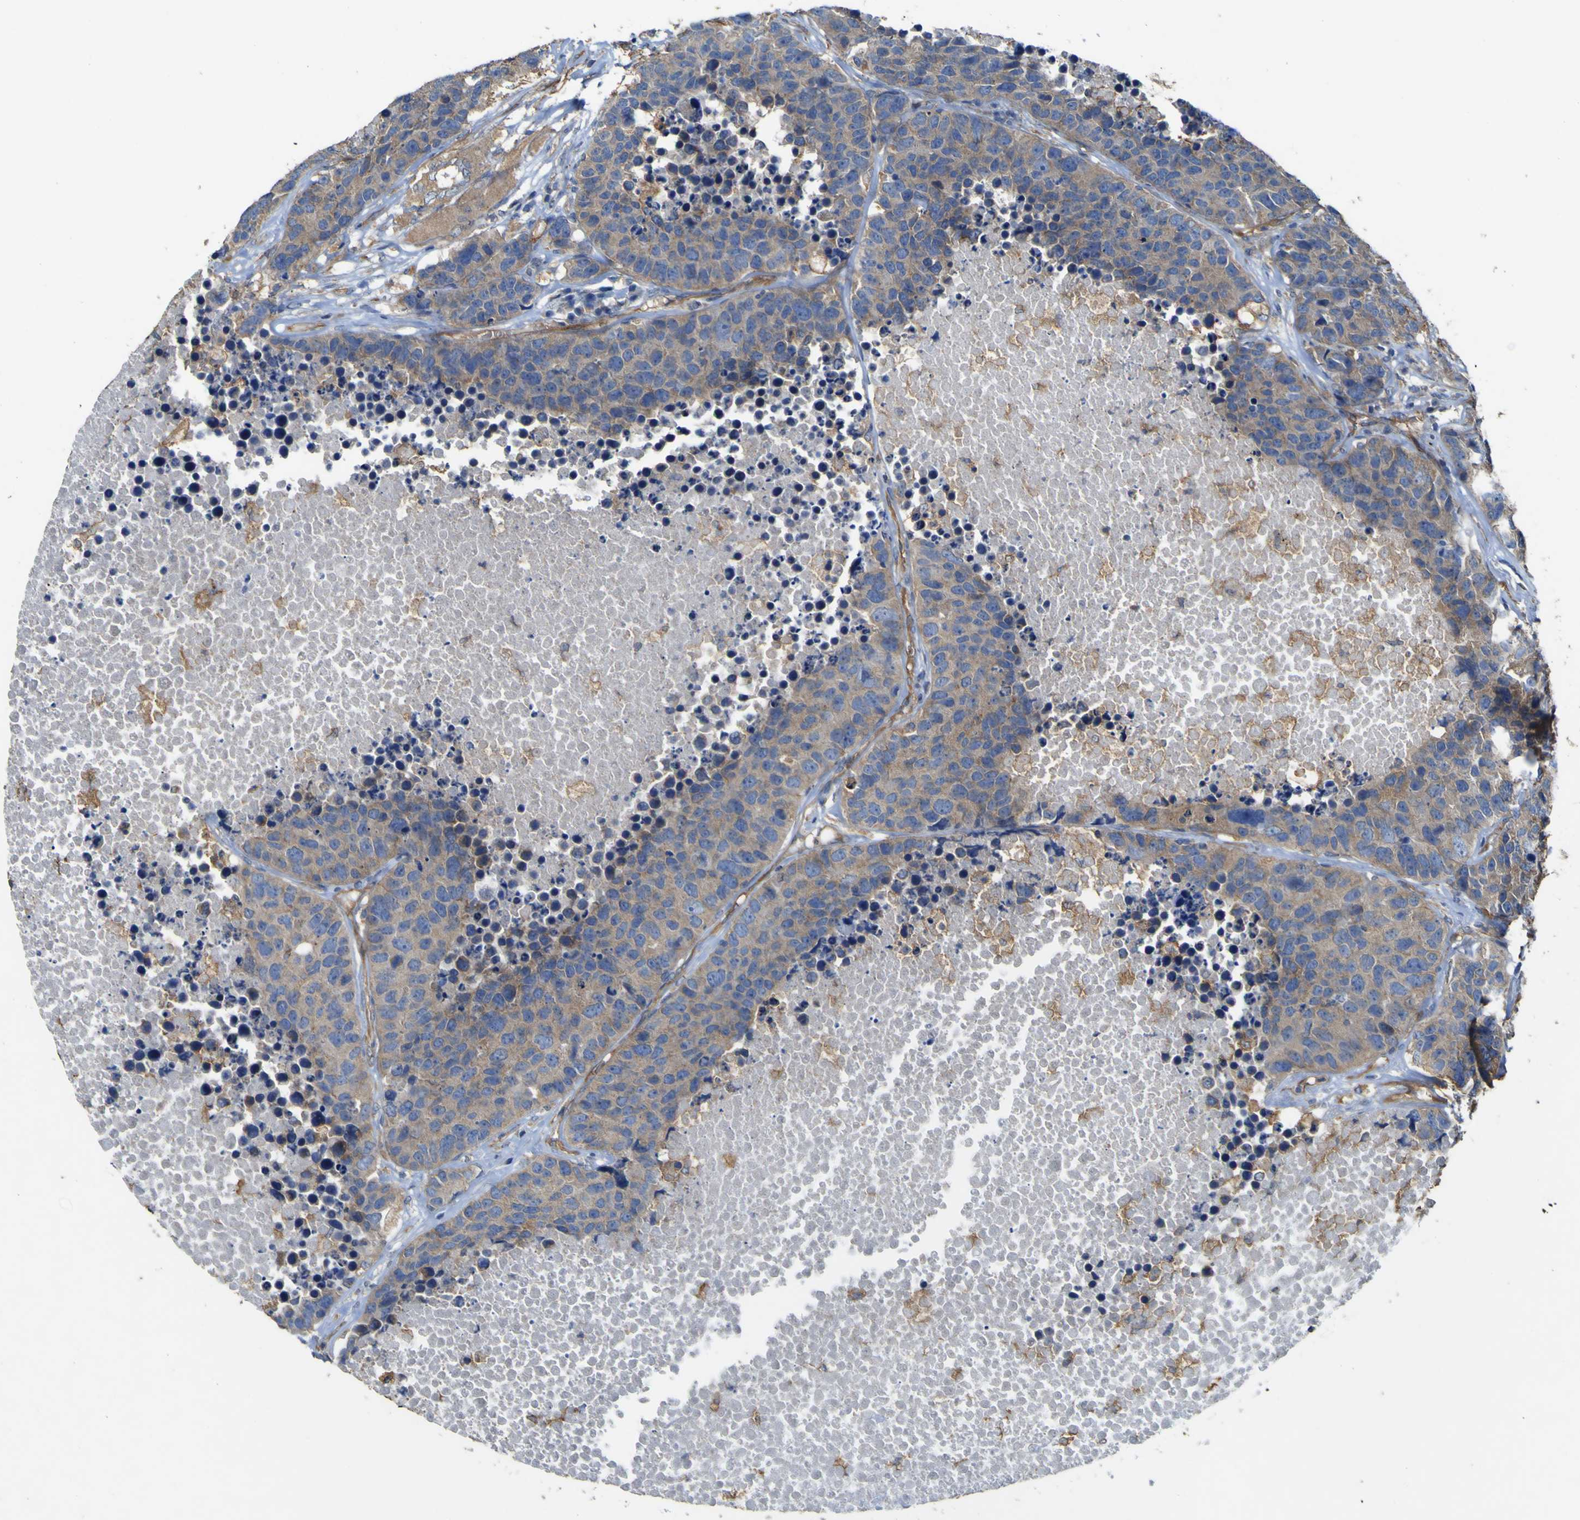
{"staining": {"intensity": "weak", "quantity": ">75%", "location": "cytoplasmic/membranous"}, "tissue": "carcinoid", "cell_type": "Tumor cells", "image_type": "cancer", "snomed": [{"axis": "morphology", "description": "Carcinoid, malignant, NOS"}, {"axis": "topography", "description": "Stomach"}], "caption": "The immunohistochemical stain labels weak cytoplasmic/membranous positivity in tumor cells of malignant carcinoid tissue. (brown staining indicates protein expression, while blue staining denotes nuclei).", "gene": "TNFSF15", "patient": {"sex": "female", "age": 76}}